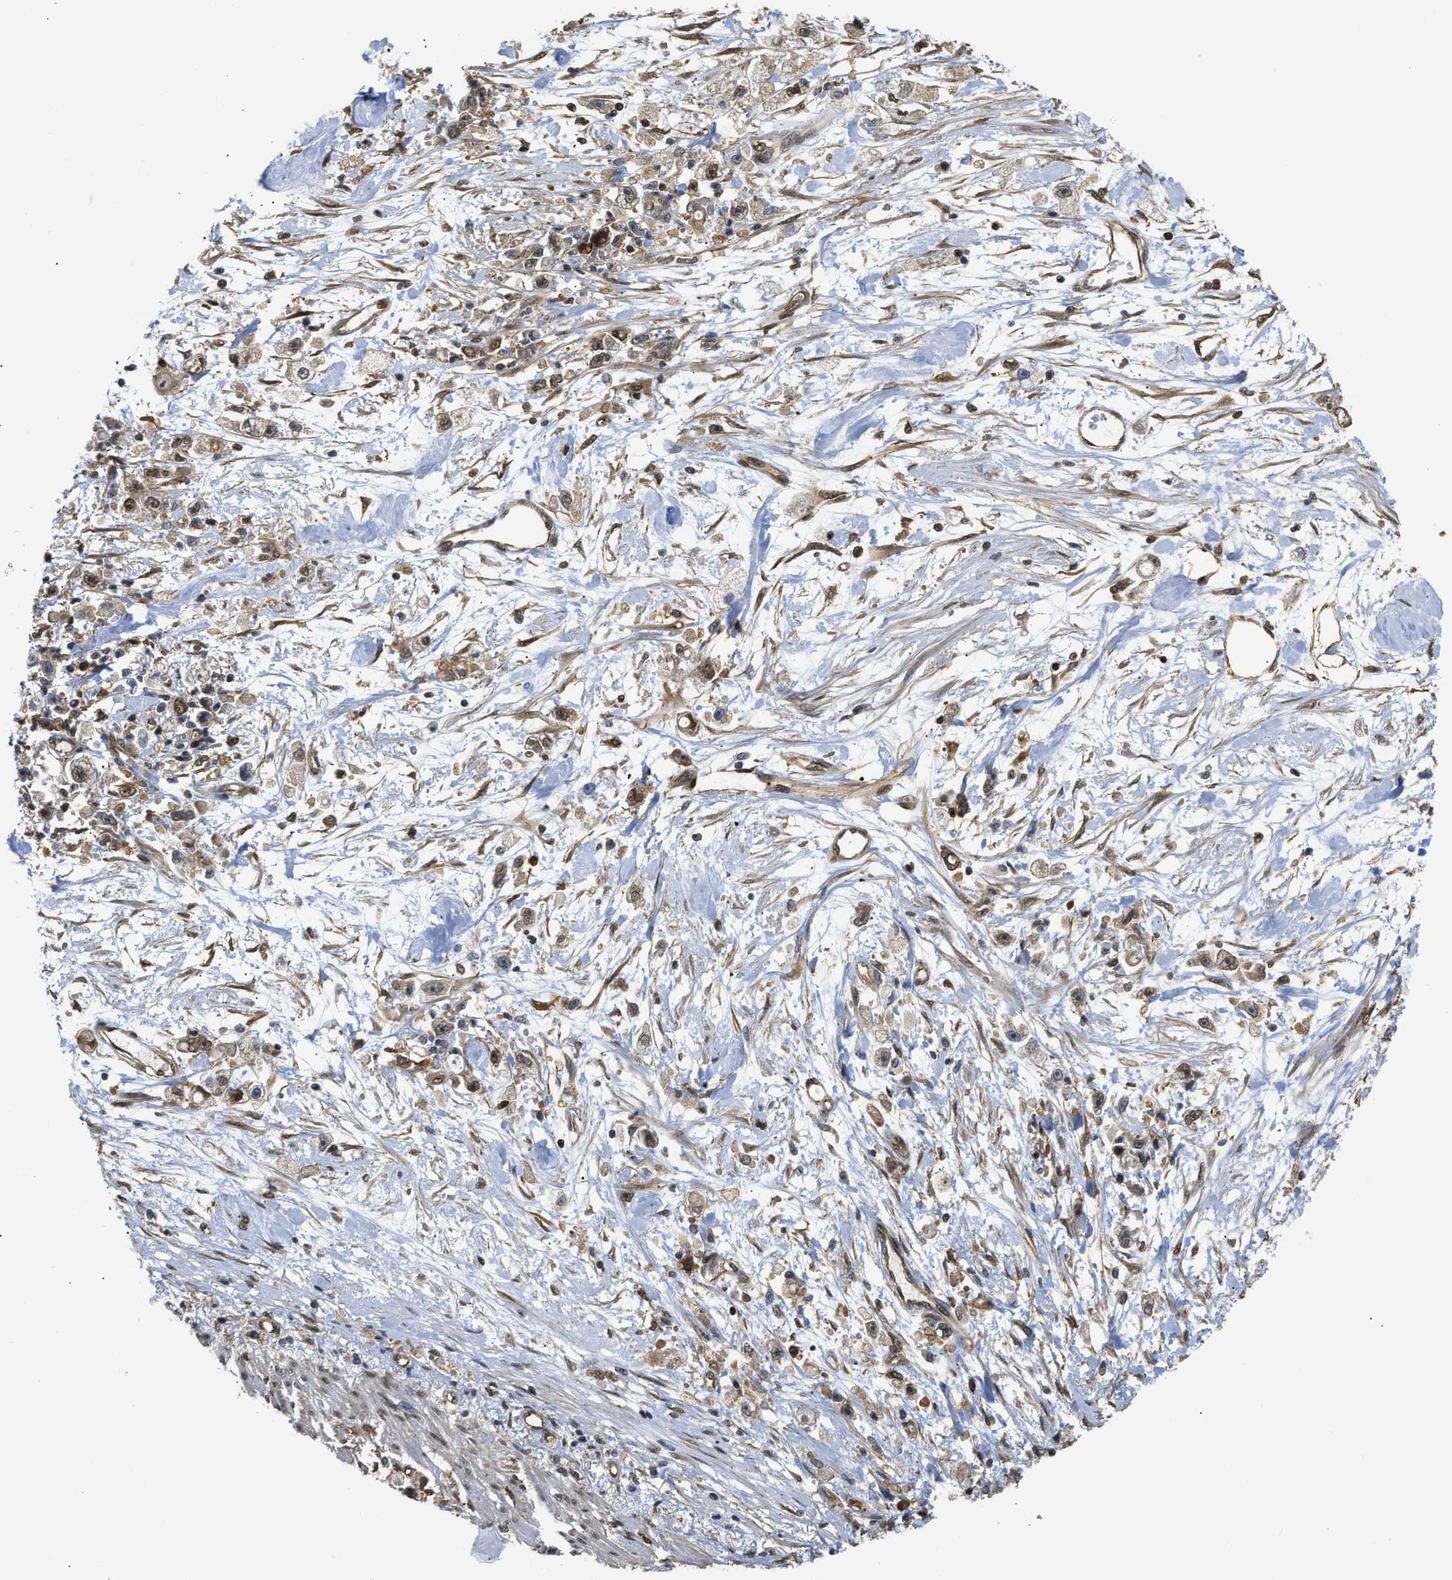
{"staining": {"intensity": "weak", "quantity": ">75%", "location": "nuclear"}, "tissue": "stomach cancer", "cell_type": "Tumor cells", "image_type": "cancer", "snomed": [{"axis": "morphology", "description": "Adenocarcinoma, NOS"}, {"axis": "topography", "description": "Stomach"}], "caption": "The histopathology image demonstrates a brown stain indicating the presence of a protein in the nuclear of tumor cells in stomach cancer (adenocarcinoma).", "gene": "SCAI", "patient": {"sex": "female", "age": 59}}